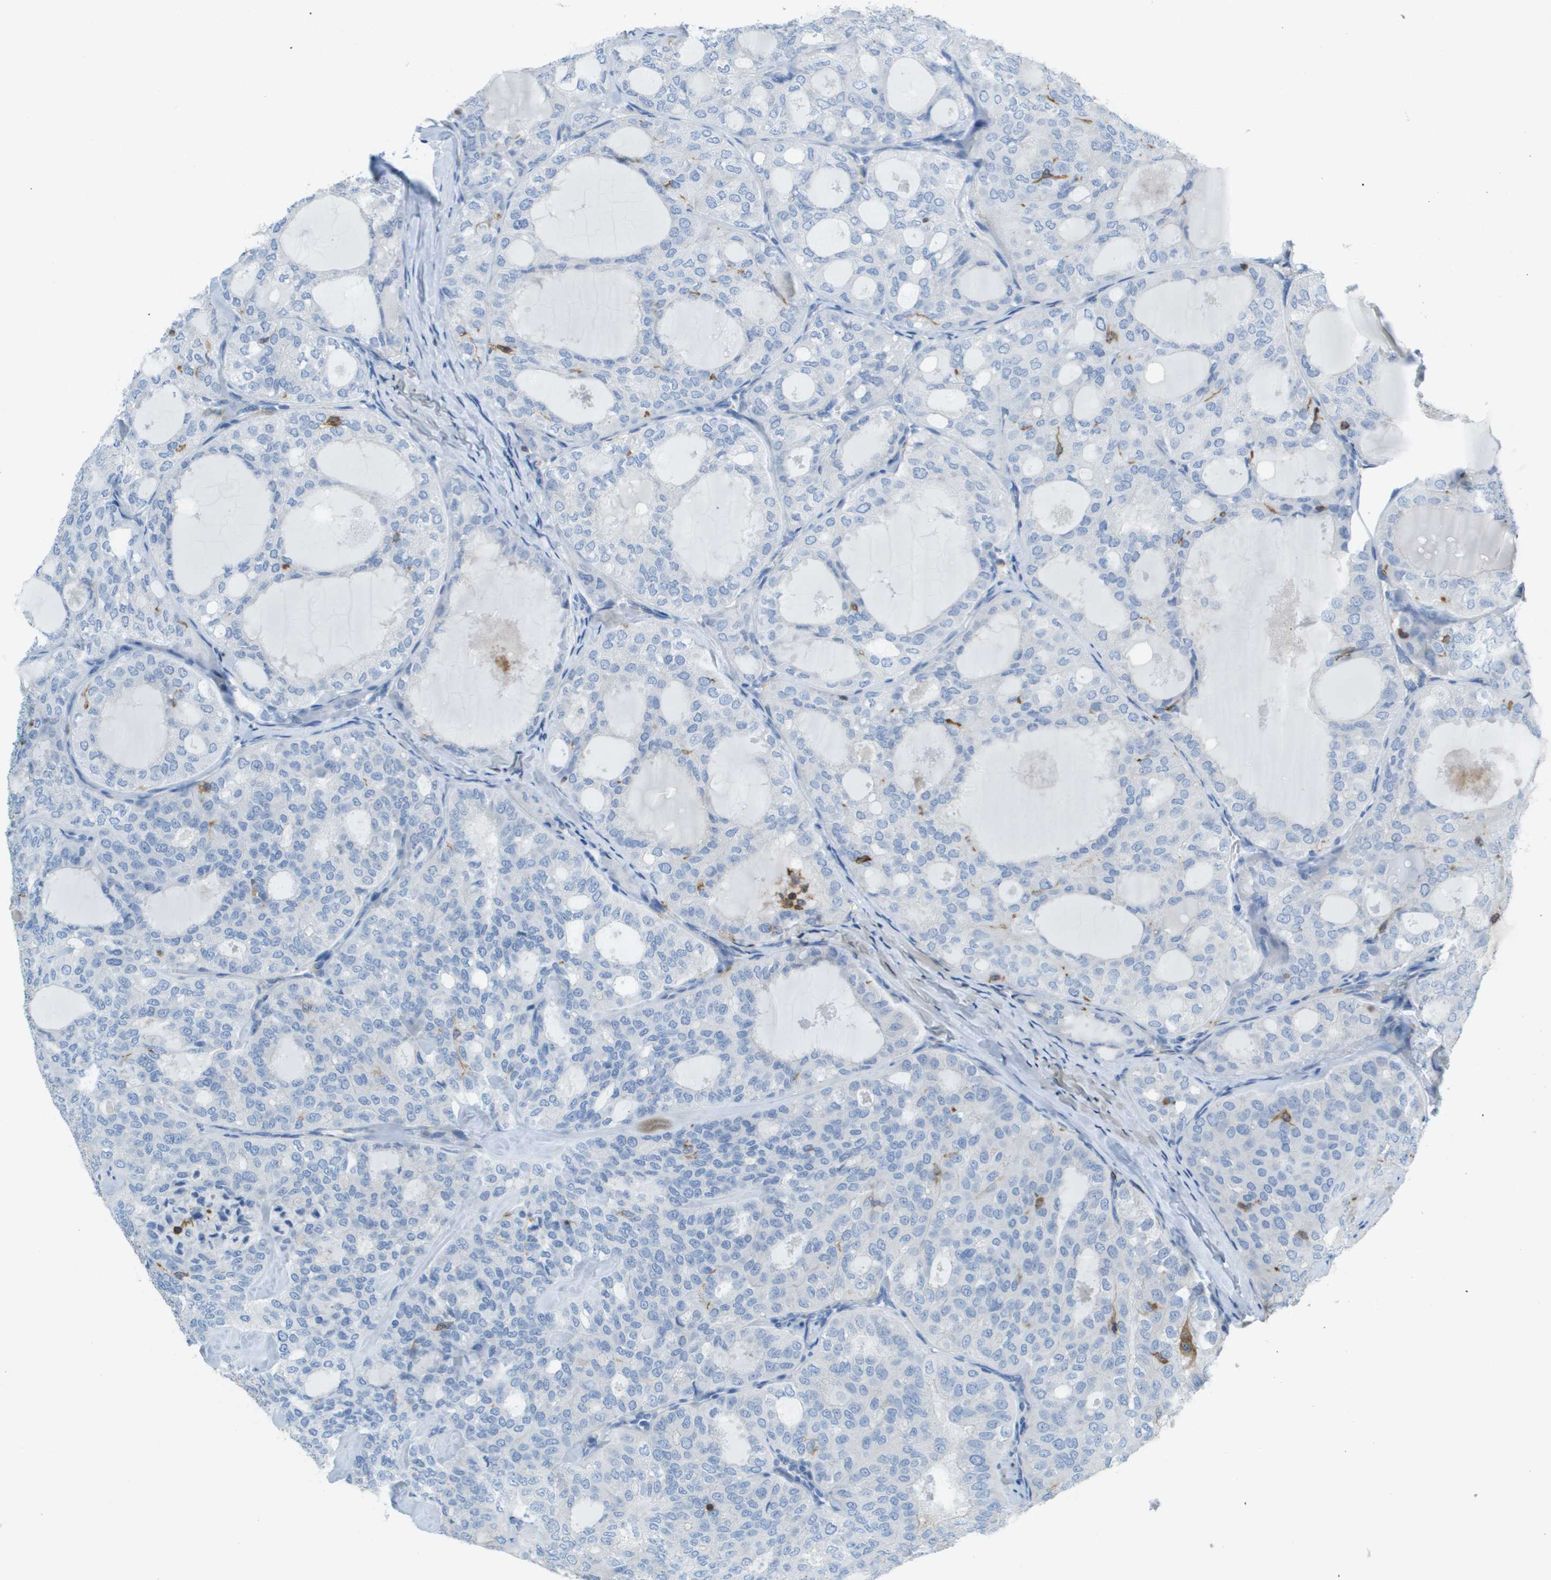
{"staining": {"intensity": "negative", "quantity": "none", "location": "none"}, "tissue": "thyroid cancer", "cell_type": "Tumor cells", "image_type": "cancer", "snomed": [{"axis": "morphology", "description": "Follicular adenoma carcinoma, NOS"}, {"axis": "topography", "description": "Thyroid gland"}], "caption": "Immunohistochemistry (IHC) of follicular adenoma carcinoma (thyroid) demonstrates no expression in tumor cells.", "gene": "APBB1IP", "patient": {"sex": "male", "age": 75}}